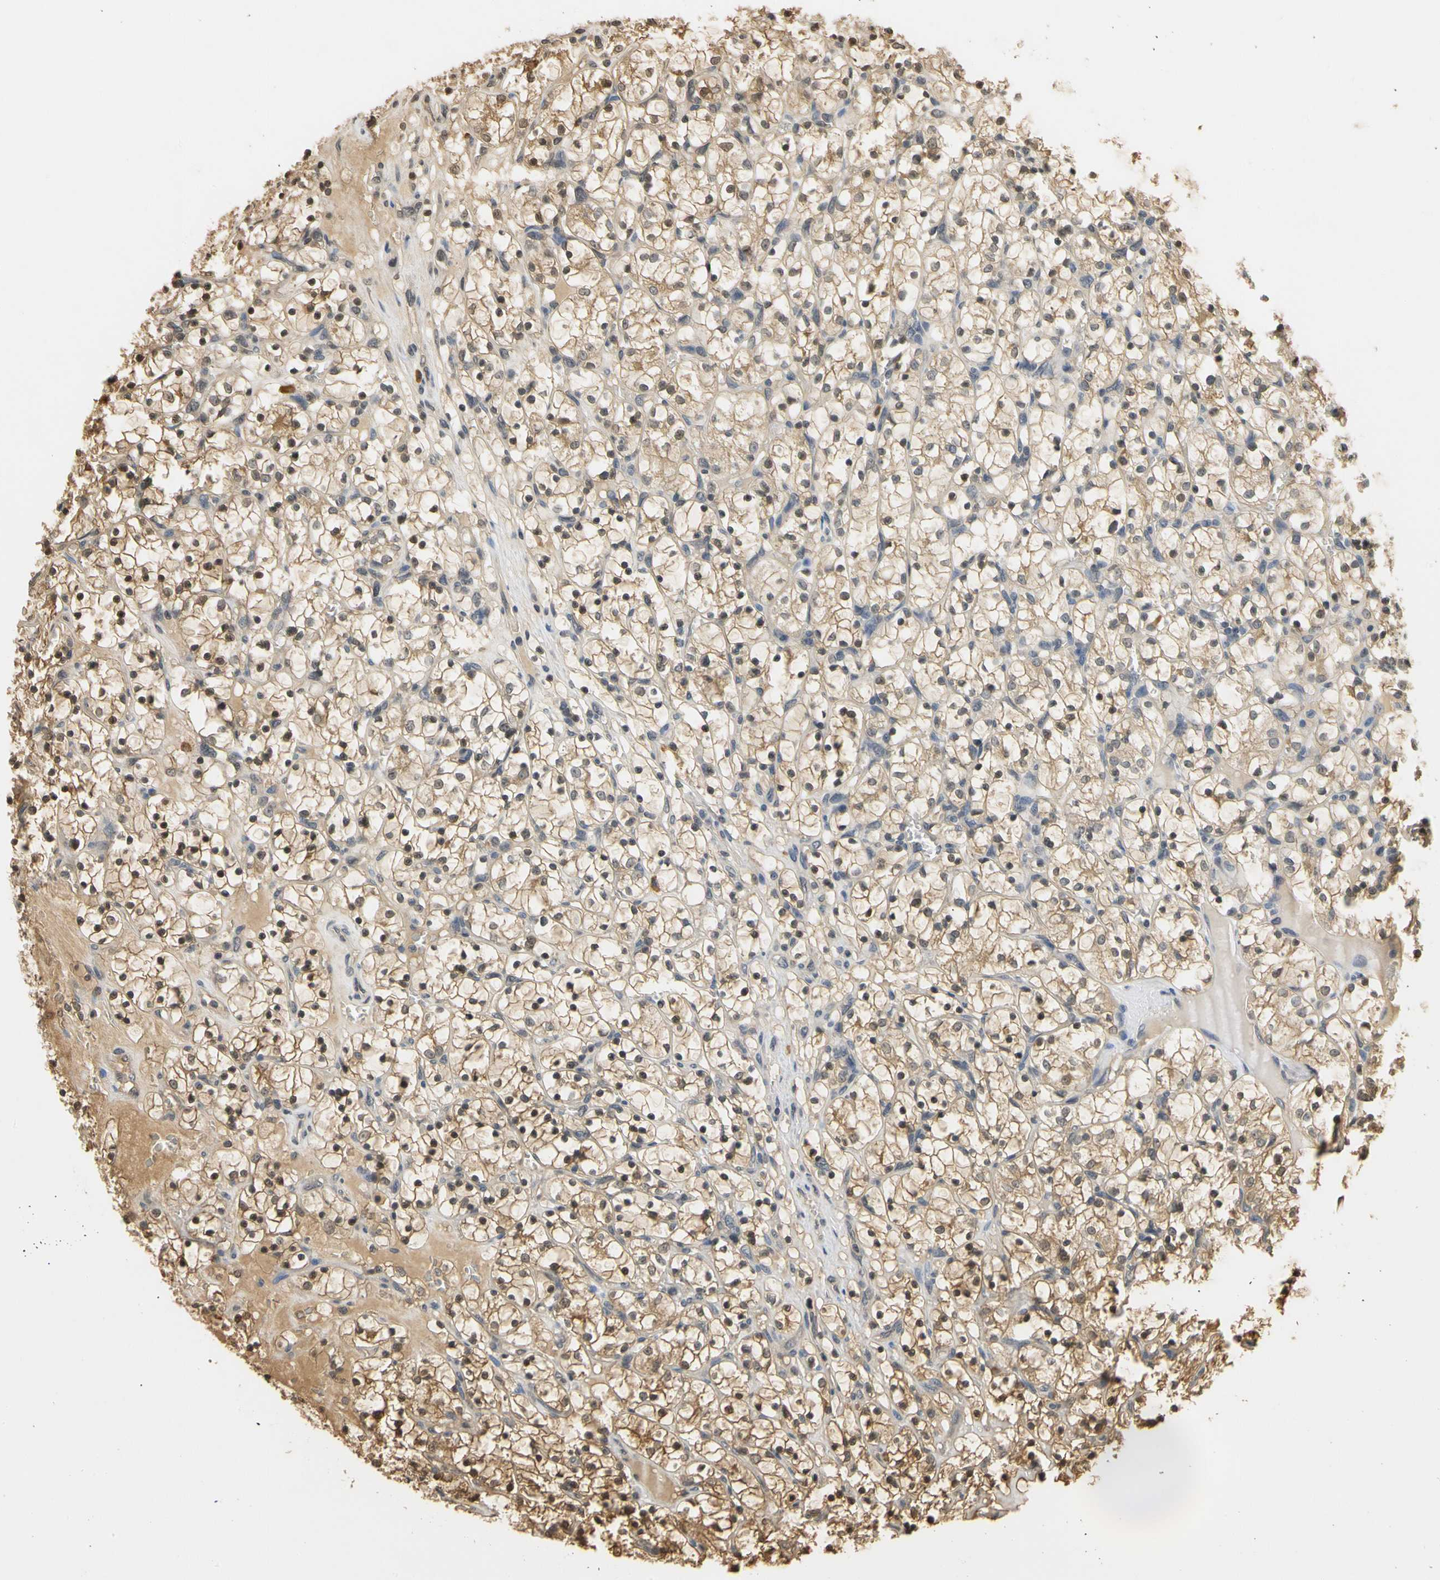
{"staining": {"intensity": "moderate", "quantity": ">75%", "location": "cytoplasmic/membranous,nuclear"}, "tissue": "renal cancer", "cell_type": "Tumor cells", "image_type": "cancer", "snomed": [{"axis": "morphology", "description": "Adenocarcinoma, NOS"}, {"axis": "topography", "description": "Kidney"}], "caption": "A high-resolution image shows immunohistochemistry staining of renal cancer (adenocarcinoma), which reveals moderate cytoplasmic/membranous and nuclear positivity in about >75% of tumor cells.", "gene": "SOD1", "patient": {"sex": "female", "age": 69}}